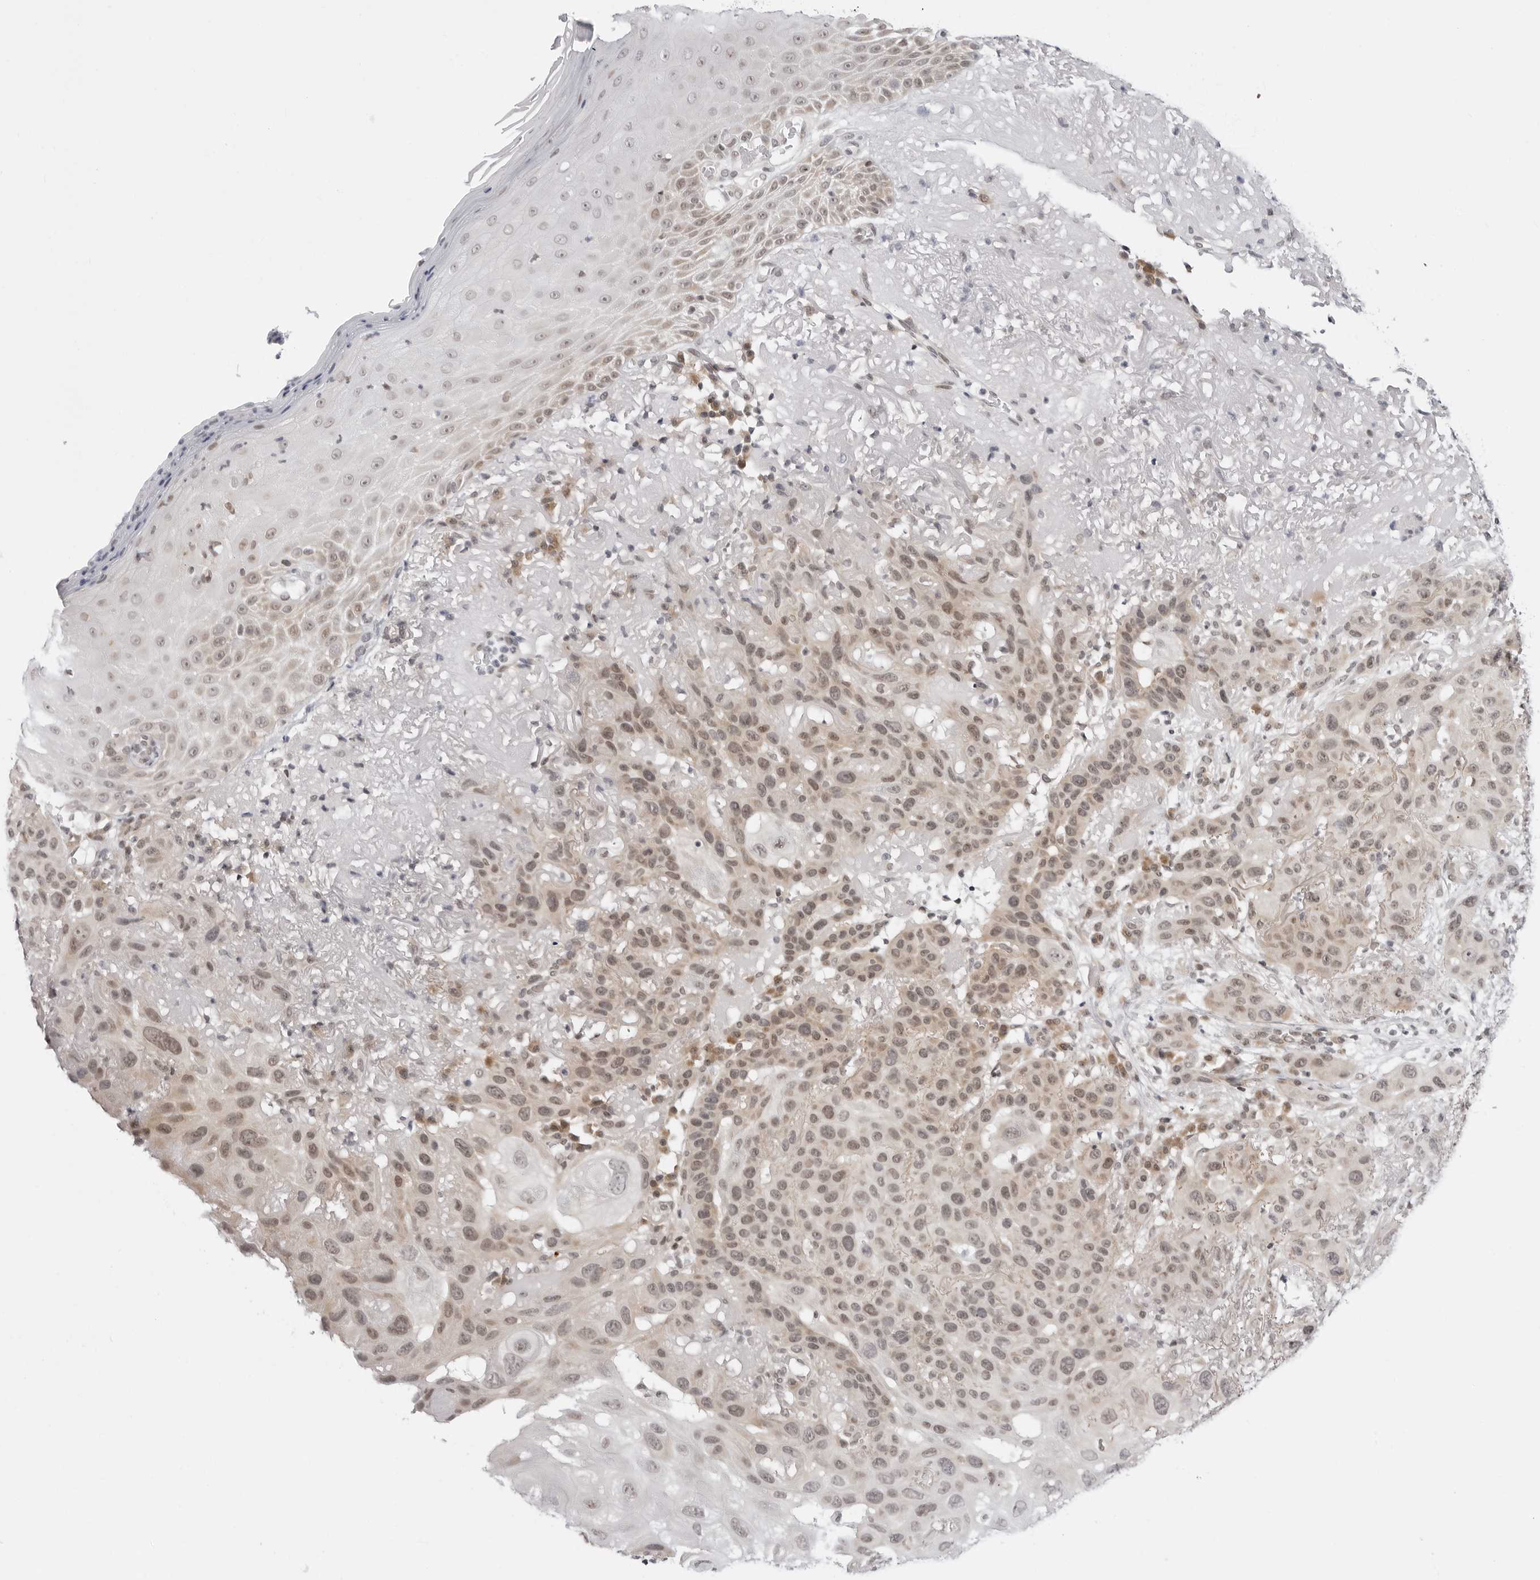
{"staining": {"intensity": "weak", "quantity": "25%-75%", "location": "cytoplasmic/membranous,nuclear"}, "tissue": "skin cancer", "cell_type": "Tumor cells", "image_type": "cancer", "snomed": [{"axis": "morphology", "description": "Normal tissue, NOS"}, {"axis": "morphology", "description": "Squamous cell carcinoma, NOS"}, {"axis": "topography", "description": "Skin"}], "caption": "Skin squamous cell carcinoma stained with a brown dye displays weak cytoplasmic/membranous and nuclear positive expression in about 25%-75% of tumor cells.", "gene": "PPP2R5C", "patient": {"sex": "female", "age": 96}}